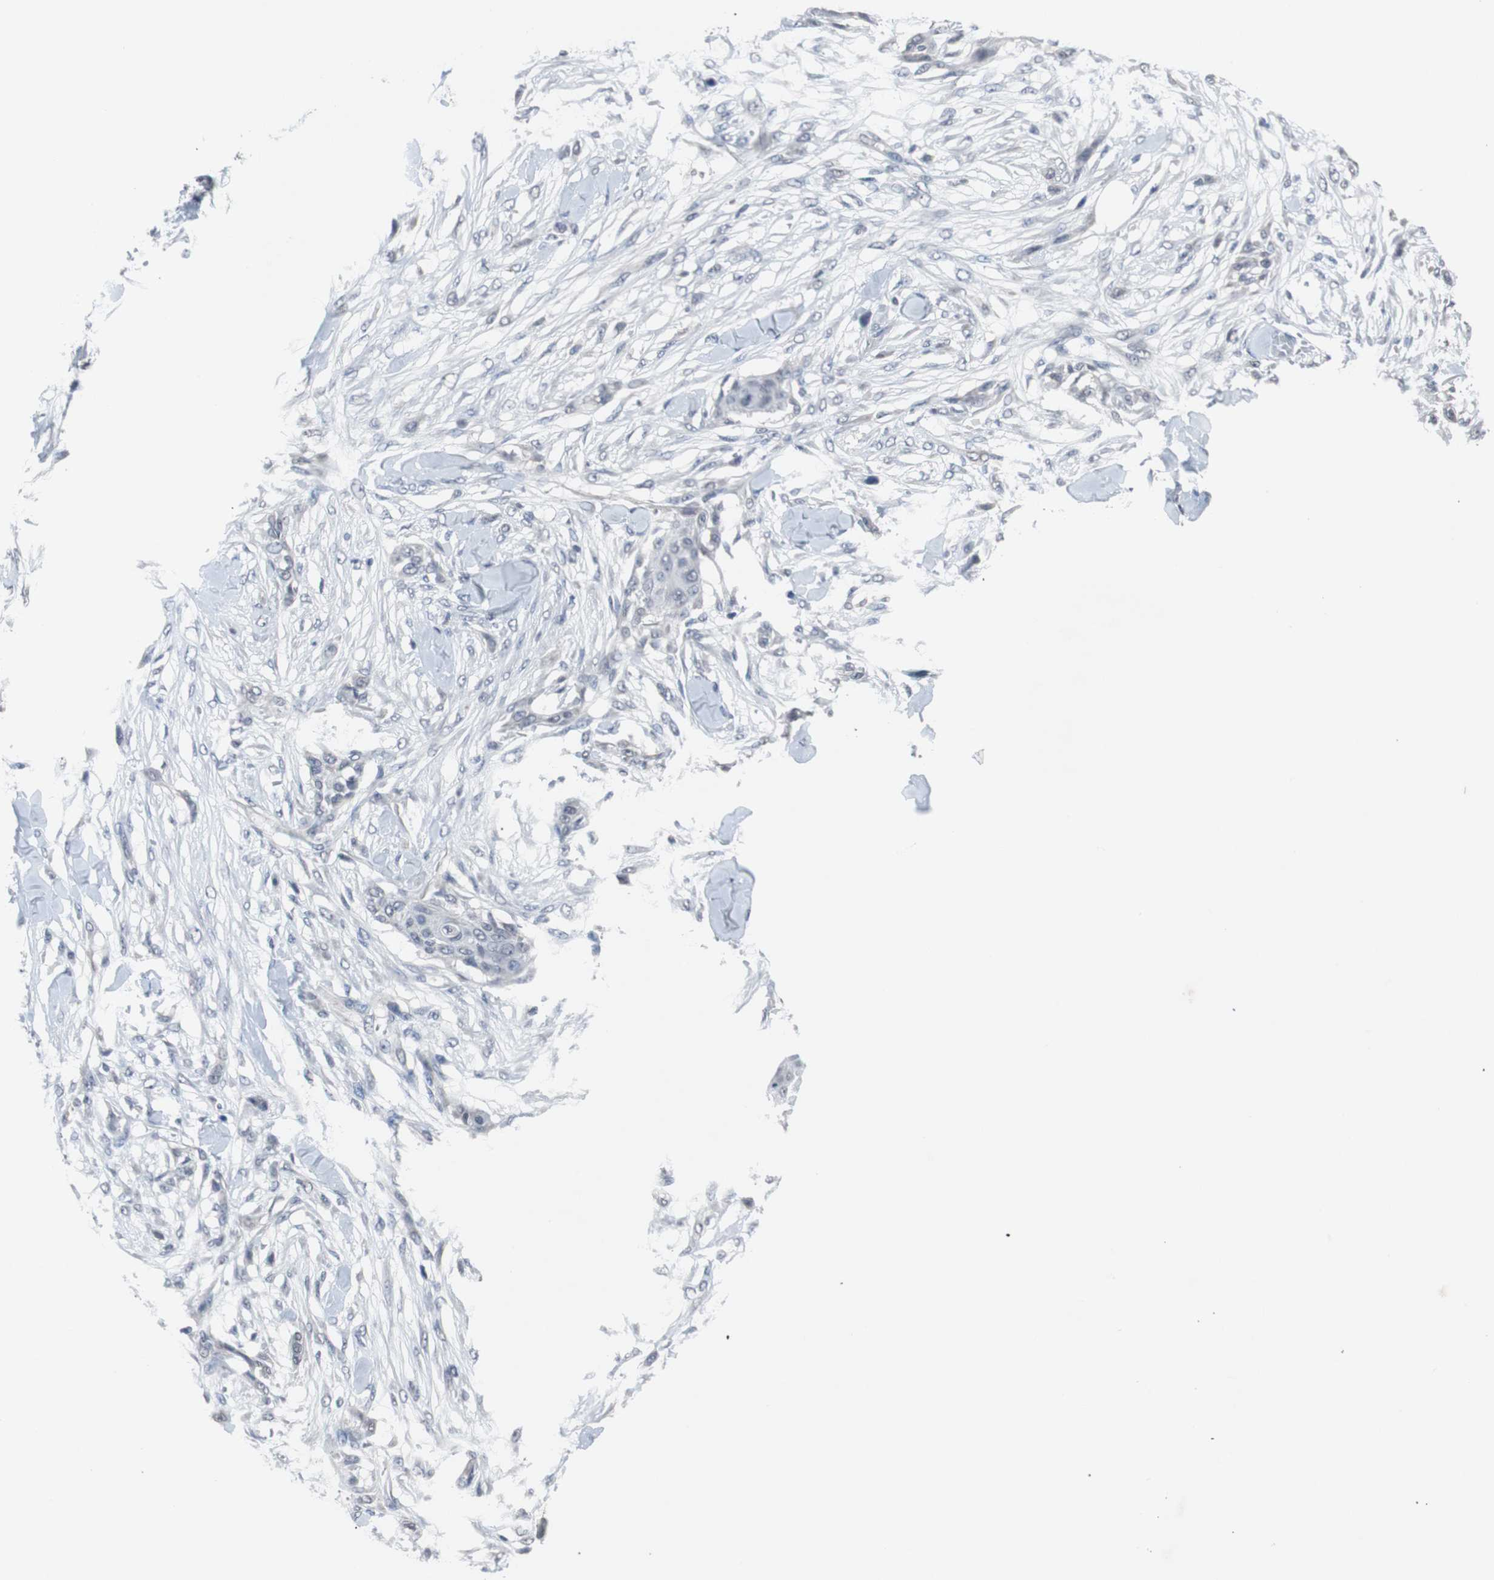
{"staining": {"intensity": "negative", "quantity": "none", "location": "none"}, "tissue": "skin cancer", "cell_type": "Tumor cells", "image_type": "cancer", "snomed": [{"axis": "morphology", "description": "Squamous cell carcinoma, NOS"}, {"axis": "topography", "description": "Skin"}], "caption": "Immunohistochemistry (IHC) image of neoplastic tissue: human skin cancer stained with DAB displays no significant protein staining in tumor cells.", "gene": "RBM47", "patient": {"sex": "female", "age": 59}}